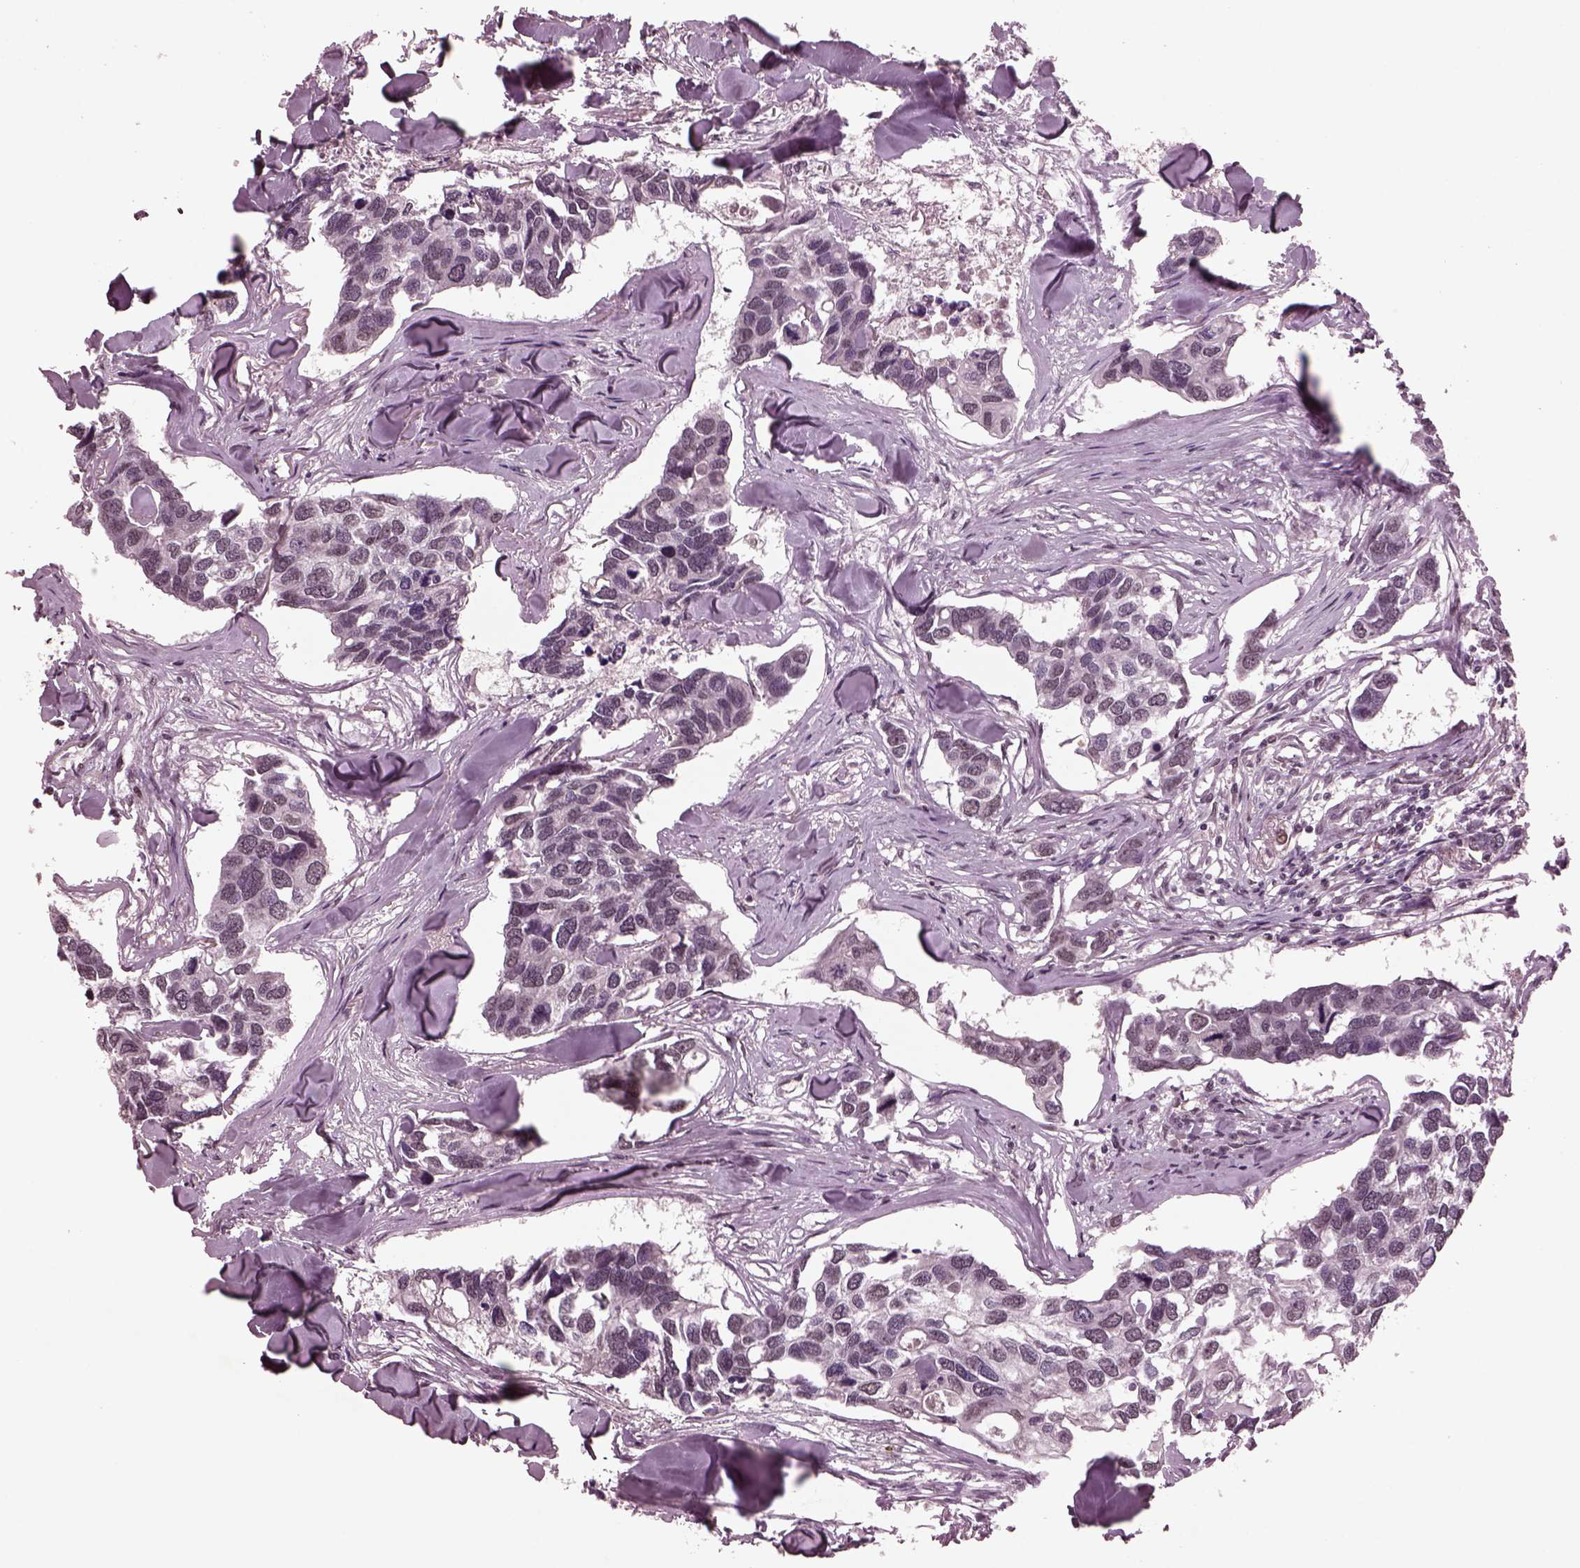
{"staining": {"intensity": "weak", "quantity": "<25%", "location": "nuclear"}, "tissue": "breast cancer", "cell_type": "Tumor cells", "image_type": "cancer", "snomed": [{"axis": "morphology", "description": "Duct carcinoma"}, {"axis": "topography", "description": "Breast"}], "caption": "A high-resolution micrograph shows immunohistochemistry (IHC) staining of infiltrating ductal carcinoma (breast), which exhibits no significant expression in tumor cells. (DAB (3,3'-diaminobenzidine) immunohistochemistry (IHC) visualized using brightfield microscopy, high magnification).", "gene": "NAP1L5", "patient": {"sex": "female", "age": 83}}